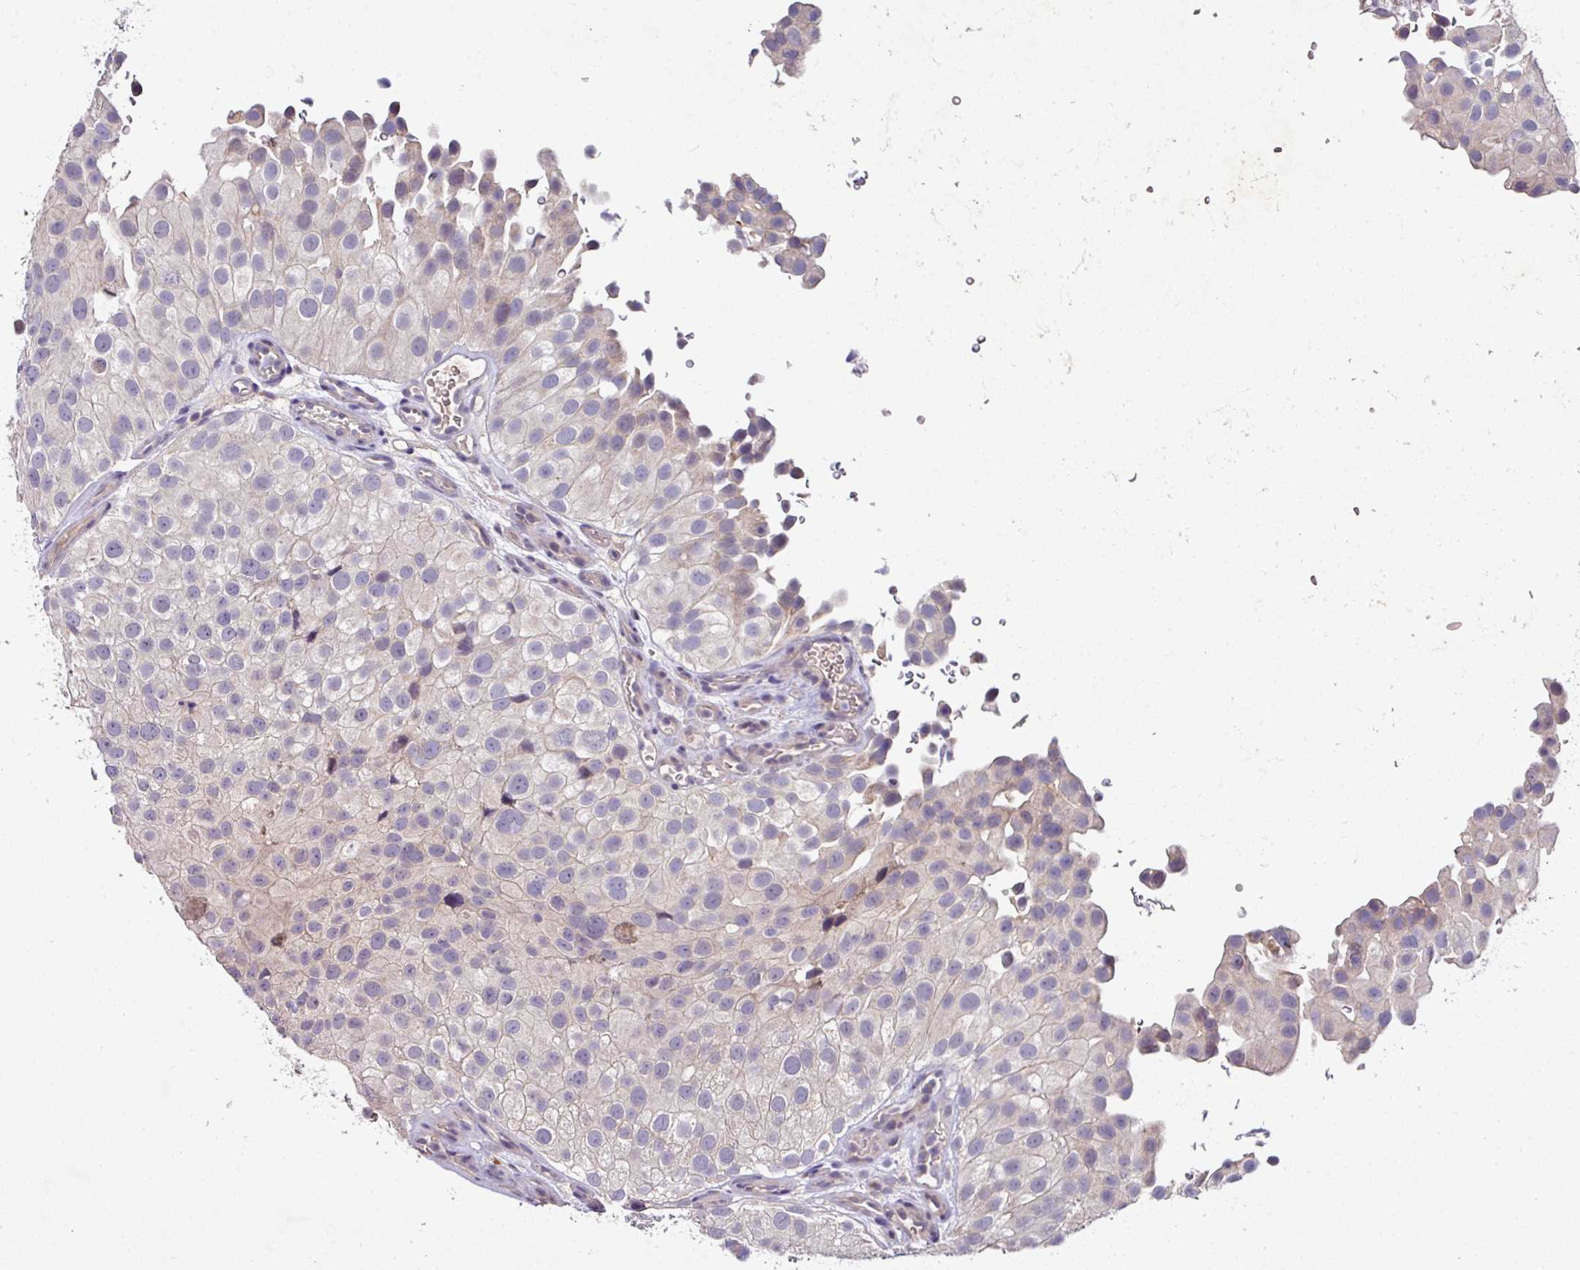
{"staining": {"intensity": "negative", "quantity": "none", "location": "none"}, "tissue": "urothelial cancer", "cell_type": "Tumor cells", "image_type": "cancer", "snomed": [{"axis": "morphology", "description": "Urothelial carcinoma, Low grade"}, {"axis": "topography", "description": "Urinary bladder"}], "caption": "IHC of low-grade urothelial carcinoma demonstrates no staining in tumor cells. The staining was performed using DAB (3,3'-diaminobenzidine) to visualize the protein expression in brown, while the nuclei were stained in blue with hematoxylin (Magnification: 20x).", "gene": "AEBP2", "patient": {"sex": "male", "age": 78}}